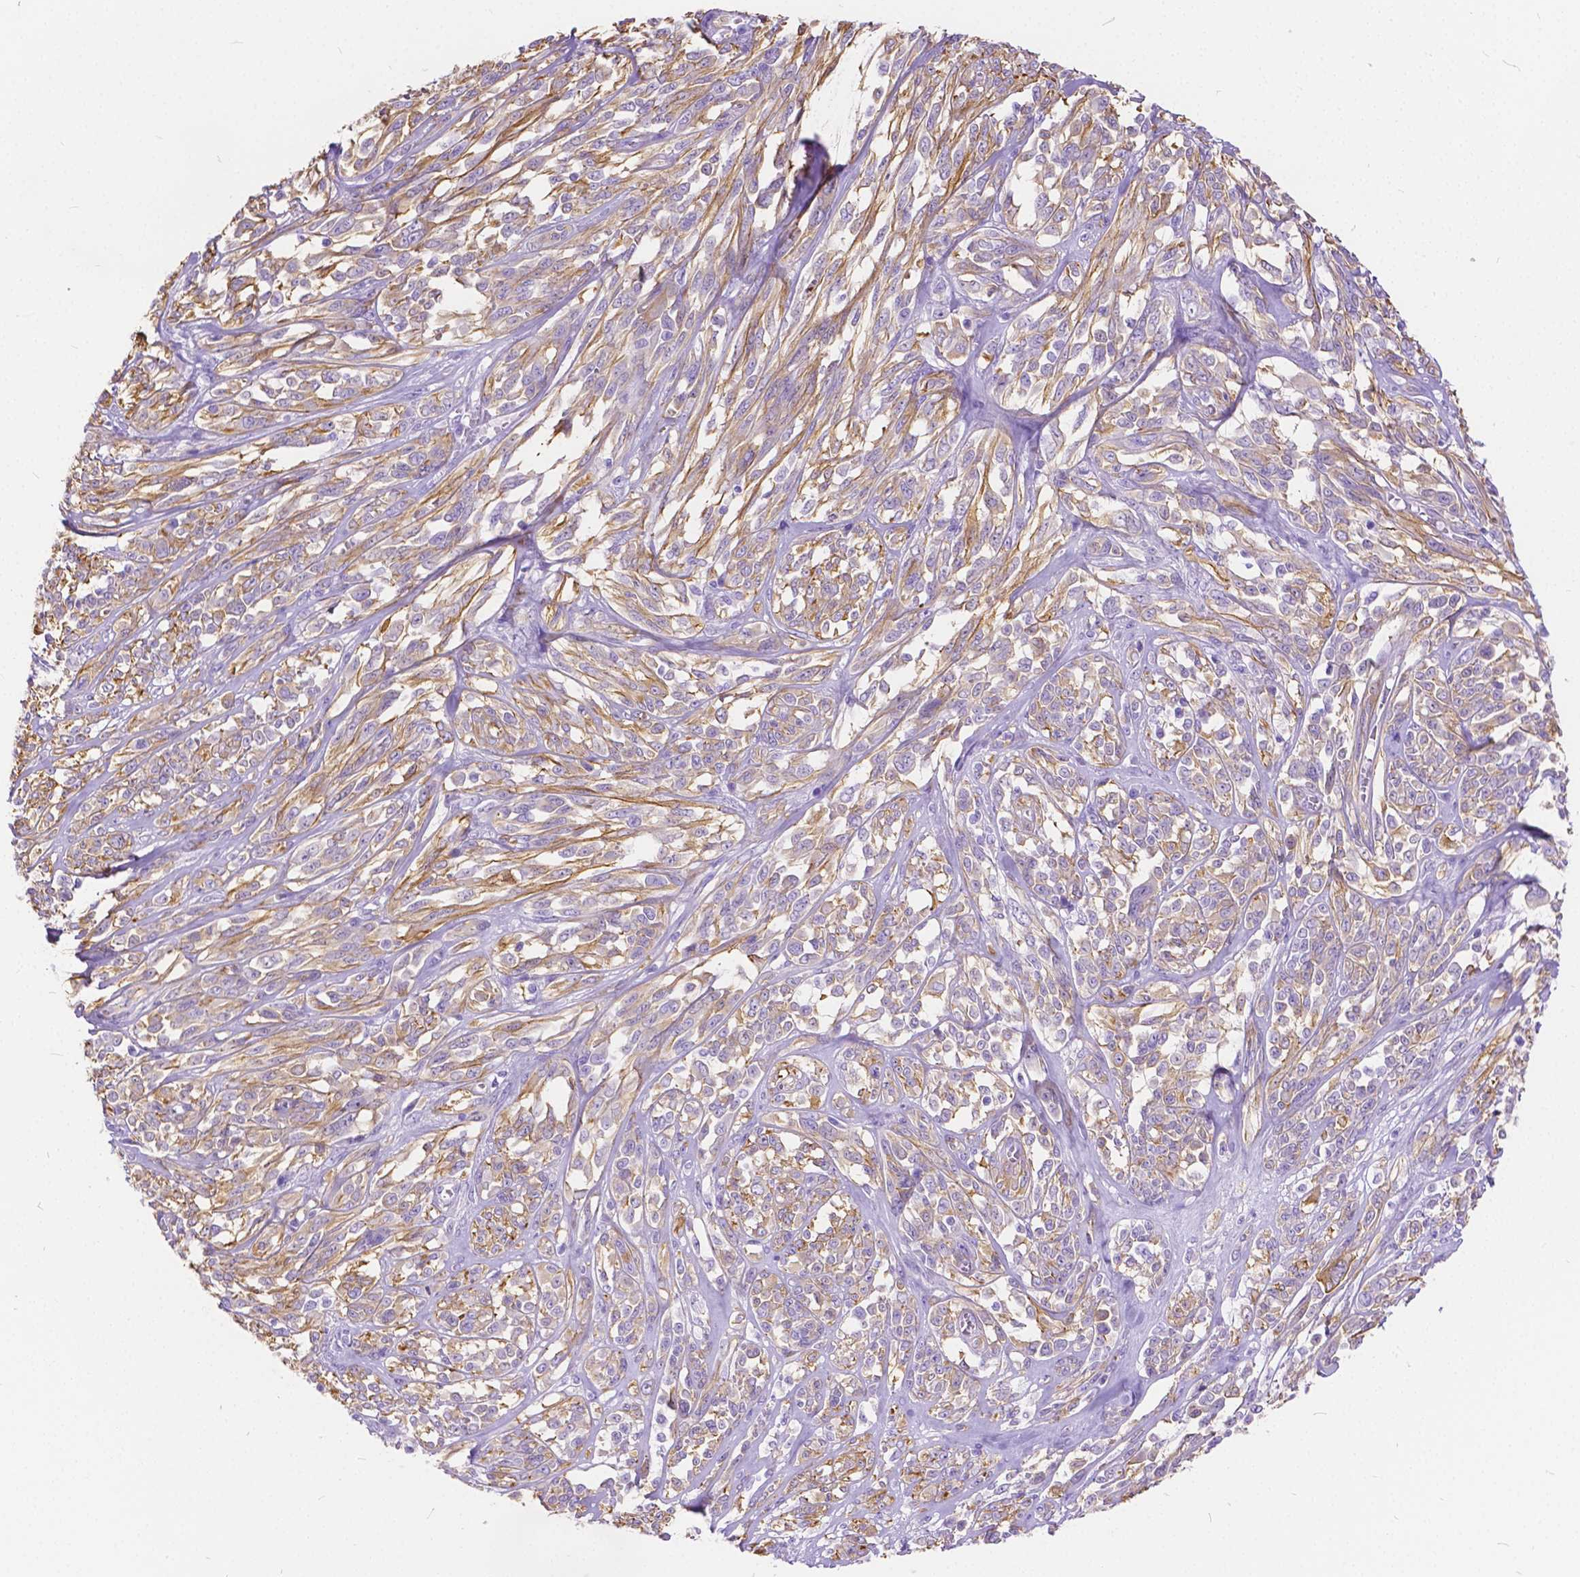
{"staining": {"intensity": "weak", "quantity": "25%-75%", "location": "cytoplasmic/membranous"}, "tissue": "melanoma", "cell_type": "Tumor cells", "image_type": "cancer", "snomed": [{"axis": "morphology", "description": "Malignant melanoma, NOS"}, {"axis": "topography", "description": "Skin"}], "caption": "Brown immunohistochemical staining in melanoma demonstrates weak cytoplasmic/membranous expression in about 25%-75% of tumor cells. The staining was performed using DAB (3,3'-diaminobenzidine) to visualize the protein expression in brown, while the nuclei were stained in blue with hematoxylin (Magnification: 20x).", "gene": "CHRM1", "patient": {"sex": "female", "age": 91}}